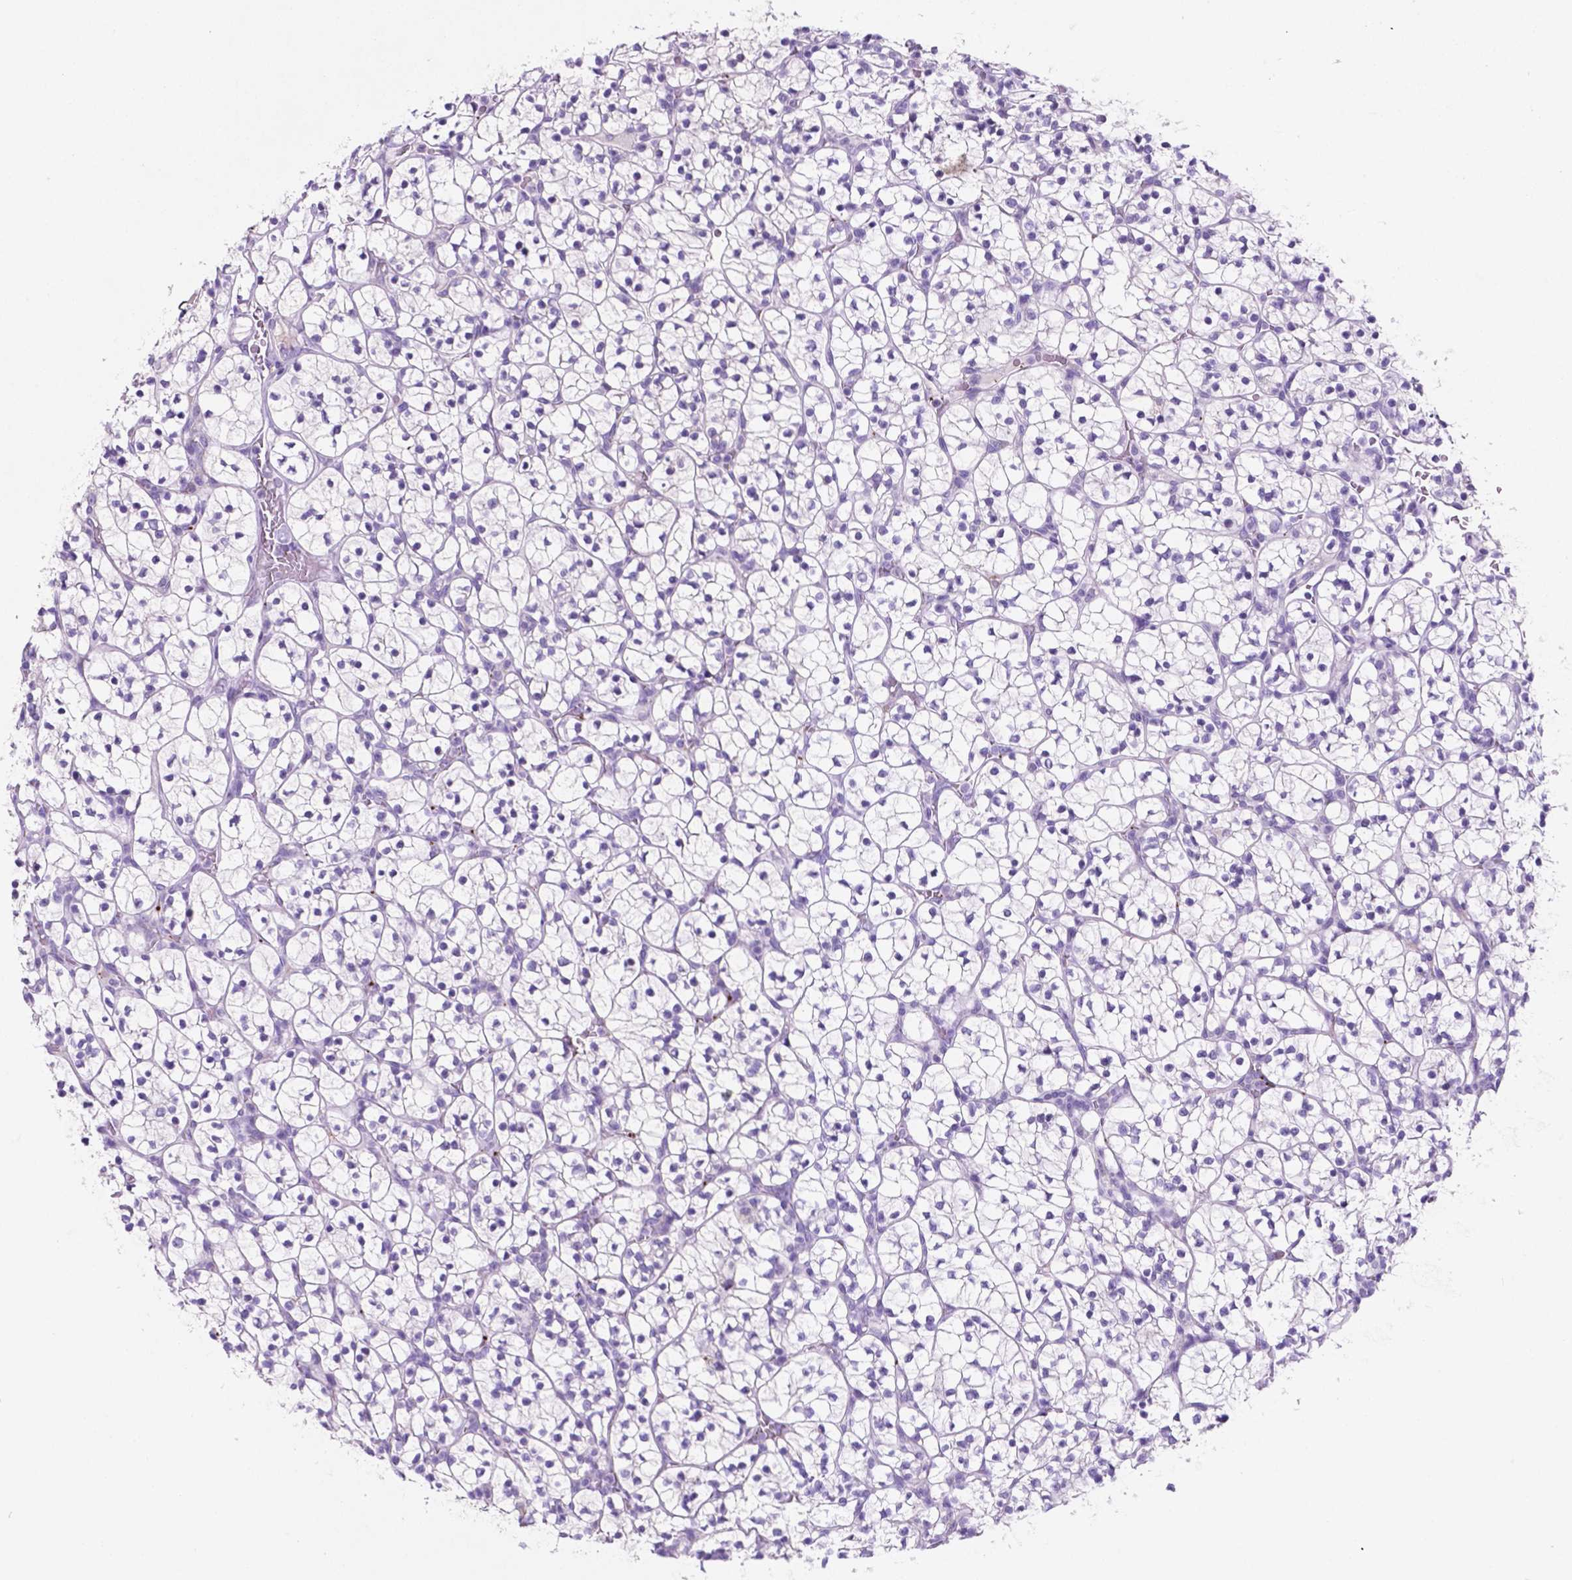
{"staining": {"intensity": "negative", "quantity": "none", "location": "none"}, "tissue": "renal cancer", "cell_type": "Tumor cells", "image_type": "cancer", "snomed": [{"axis": "morphology", "description": "Adenocarcinoma, NOS"}, {"axis": "topography", "description": "Kidney"}], "caption": "DAB (3,3'-diaminobenzidine) immunohistochemical staining of human renal adenocarcinoma shows no significant staining in tumor cells.", "gene": "EBLN2", "patient": {"sex": "female", "age": 89}}